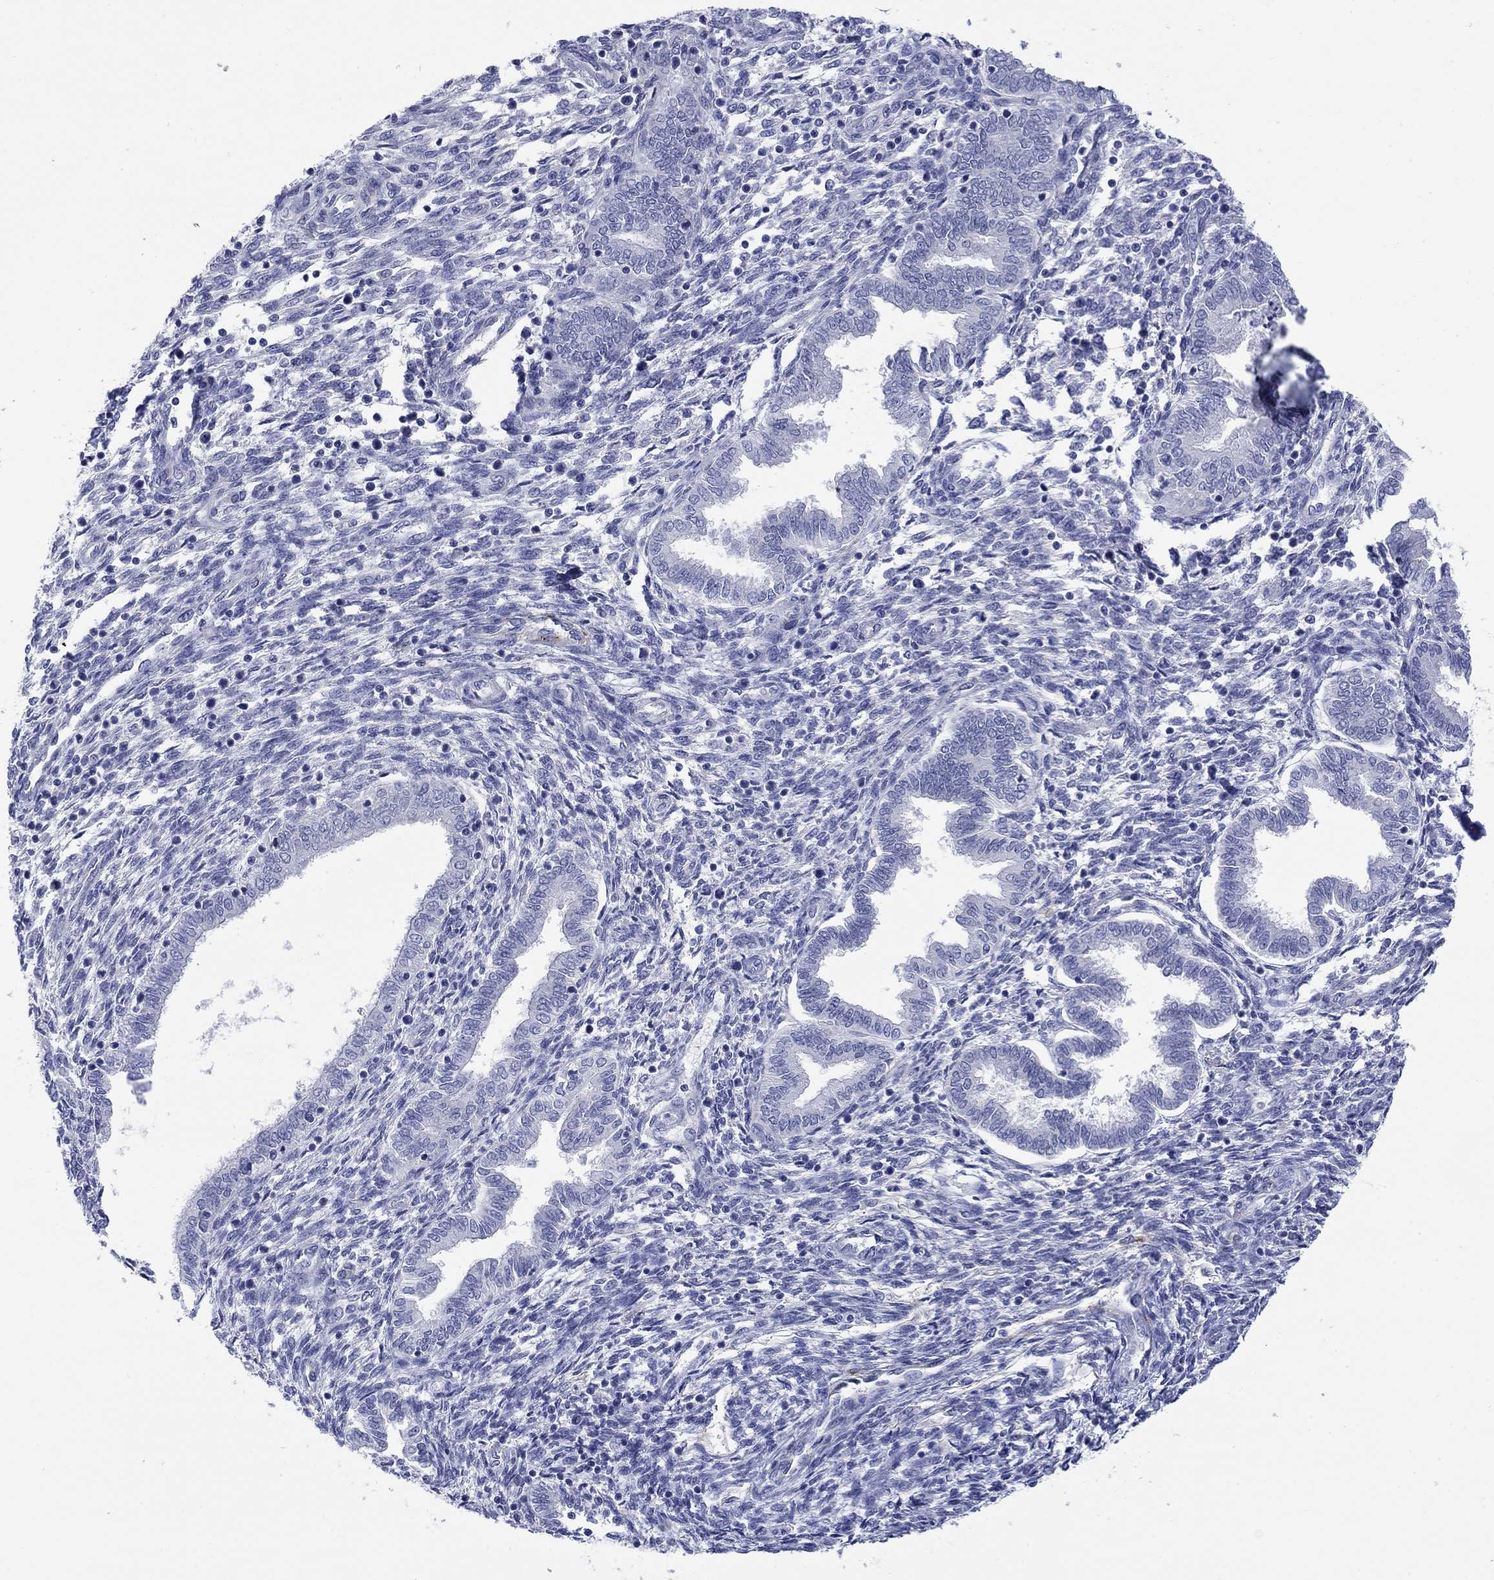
{"staining": {"intensity": "negative", "quantity": "none", "location": "none"}, "tissue": "endometrium", "cell_type": "Cells in endometrial stroma", "image_type": "normal", "snomed": [{"axis": "morphology", "description": "Normal tissue, NOS"}, {"axis": "topography", "description": "Endometrium"}], "caption": "High power microscopy histopathology image of an IHC histopathology image of unremarkable endometrium, revealing no significant expression in cells in endometrial stroma. (Stains: DAB (3,3'-diaminobenzidine) IHC with hematoxylin counter stain, Microscopy: brightfield microscopy at high magnification).", "gene": "PTPRZ1", "patient": {"sex": "female", "age": 42}}